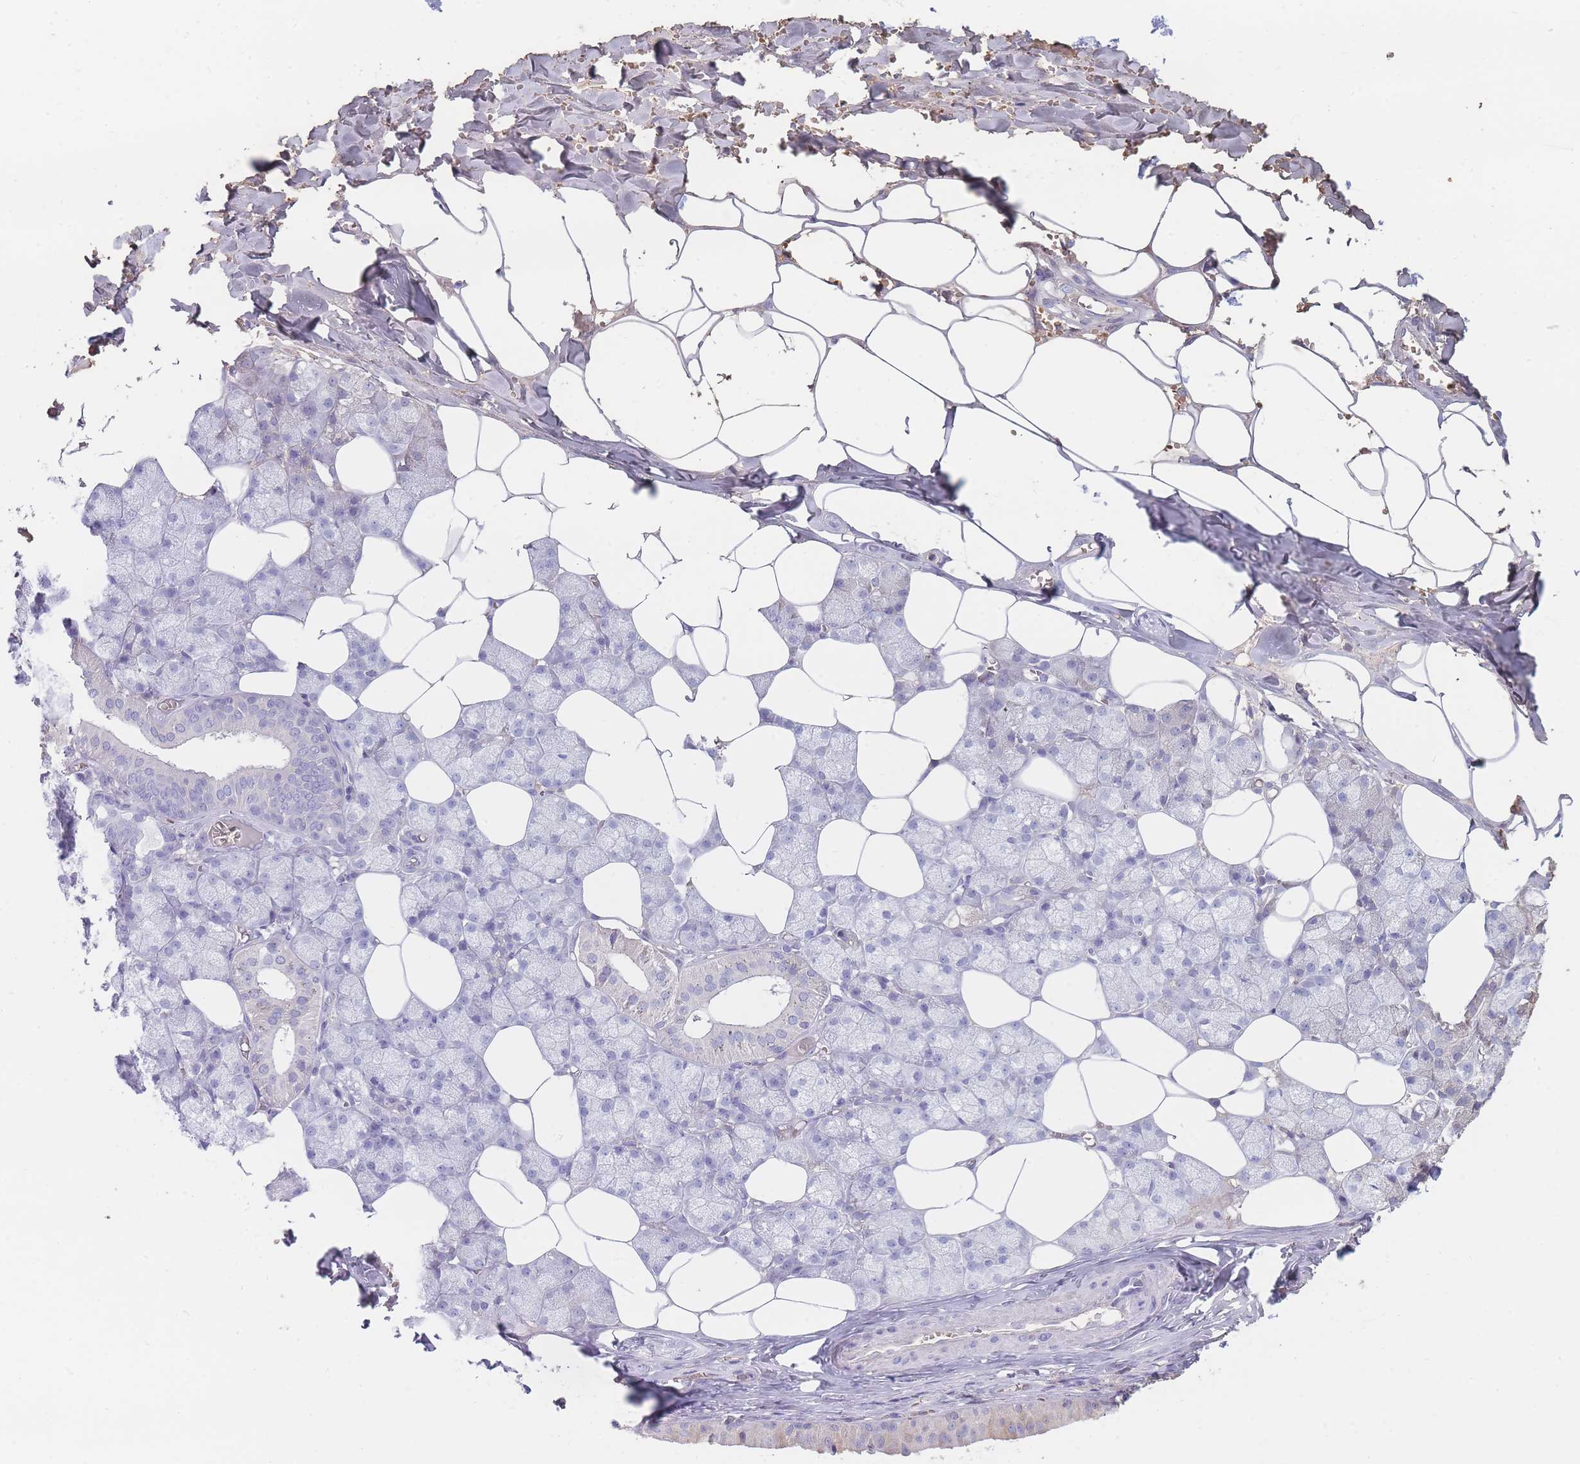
{"staining": {"intensity": "negative", "quantity": "none", "location": "none"}, "tissue": "salivary gland", "cell_type": "Glandular cells", "image_type": "normal", "snomed": [{"axis": "morphology", "description": "Normal tissue, NOS"}, {"axis": "topography", "description": "Salivary gland"}], "caption": "Immunohistochemistry (IHC) image of normal salivary gland stained for a protein (brown), which displays no positivity in glandular cells.", "gene": "ENSG00000284931", "patient": {"sex": "male", "age": 62}}